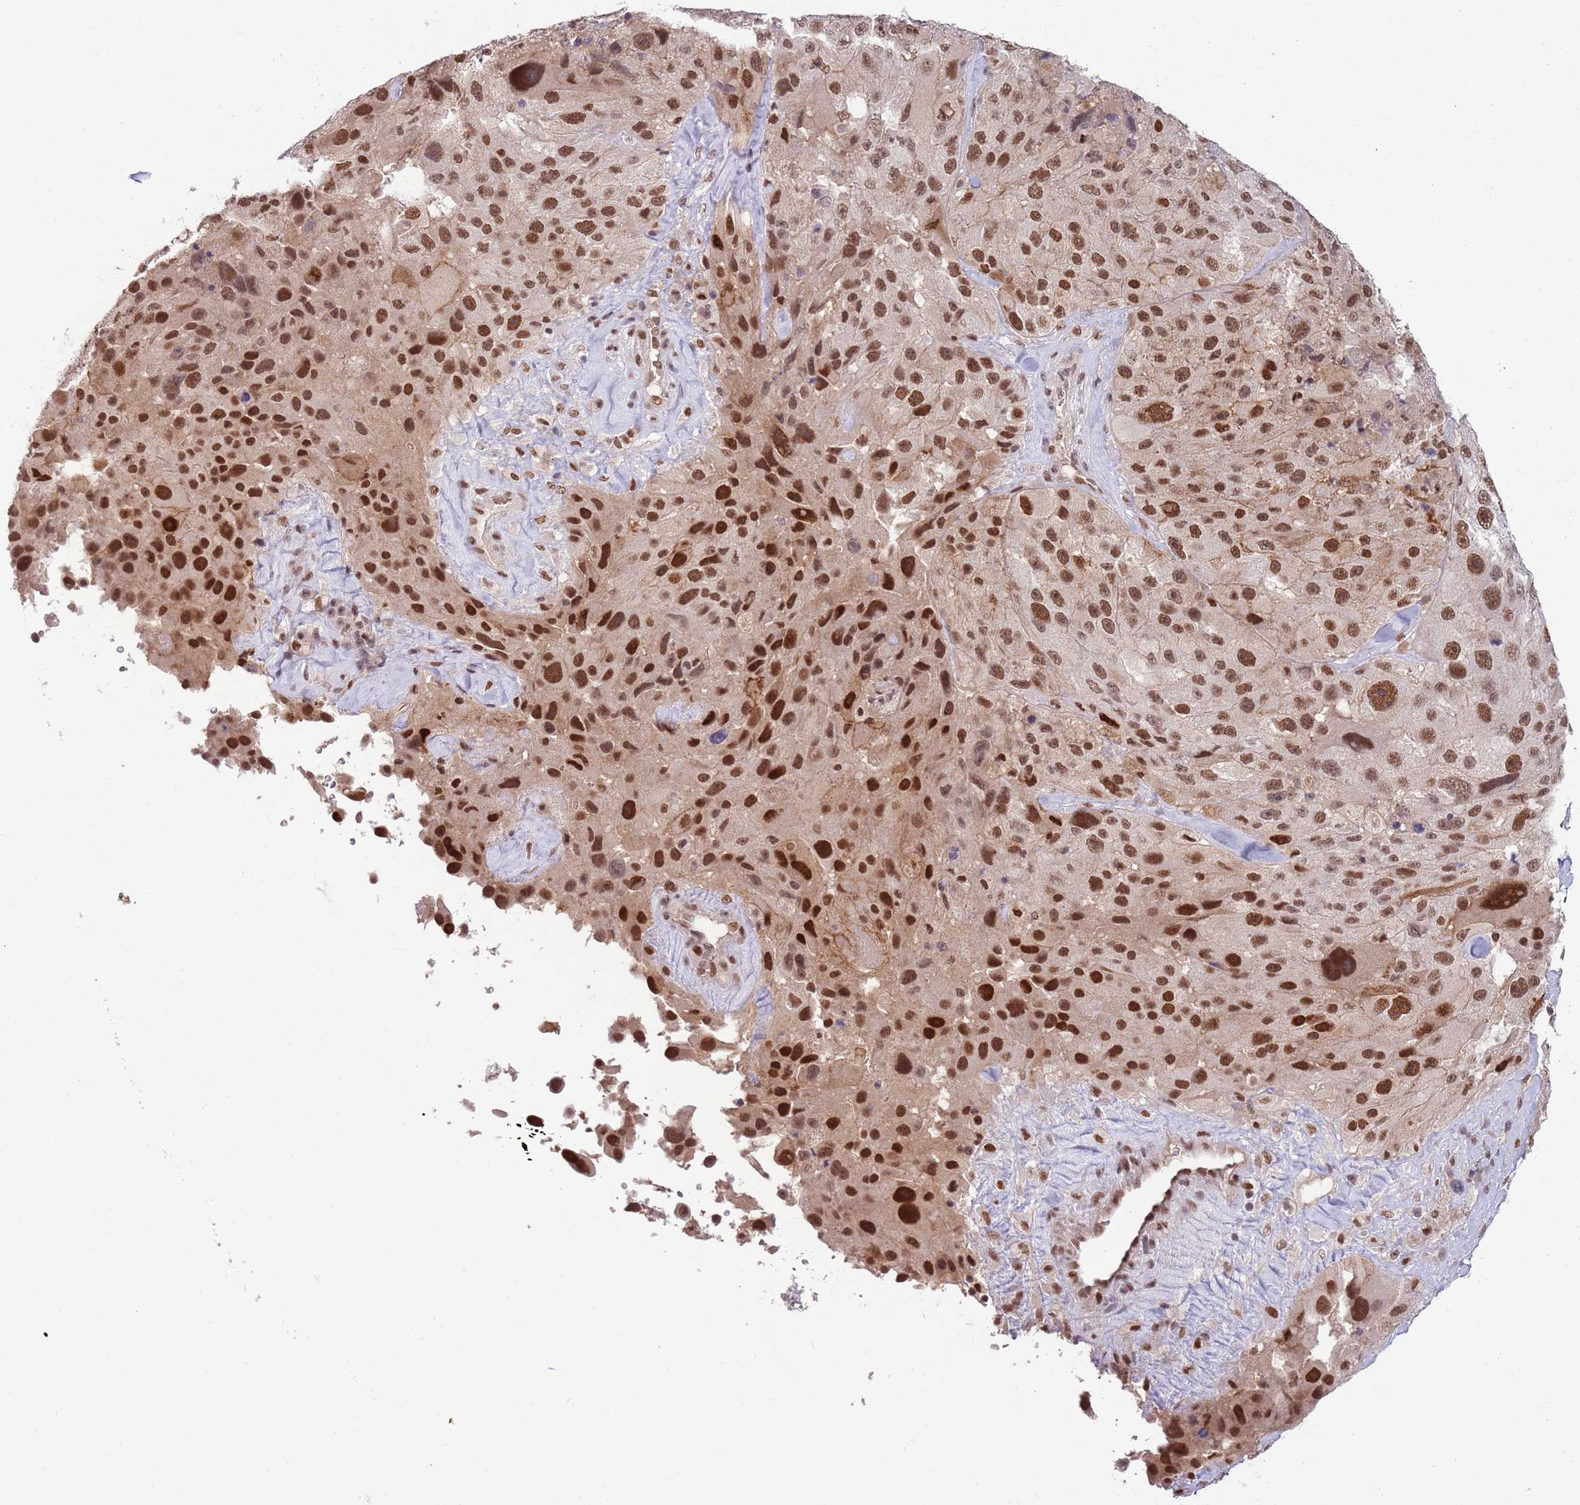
{"staining": {"intensity": "strong", "quantity": ">75%", "location": "nuclear"}, "tissue": "melanoma", "cell_type": "Tumor cells", "image_type": "cancer", "snomed": [{"axis": "morphology", "description": "Malignant melanoma, Metastatic site"}, {"axis": "topography", "description": "Lymph node"}], "caption": "Brown immunohistochemical staining in malignant melanoma (metastatic site) displays strong nuclear staining in approximately >75% of tumor cells.", "gene": "ZBTB7A", "patient": {"sex": "male", "age": 62}}